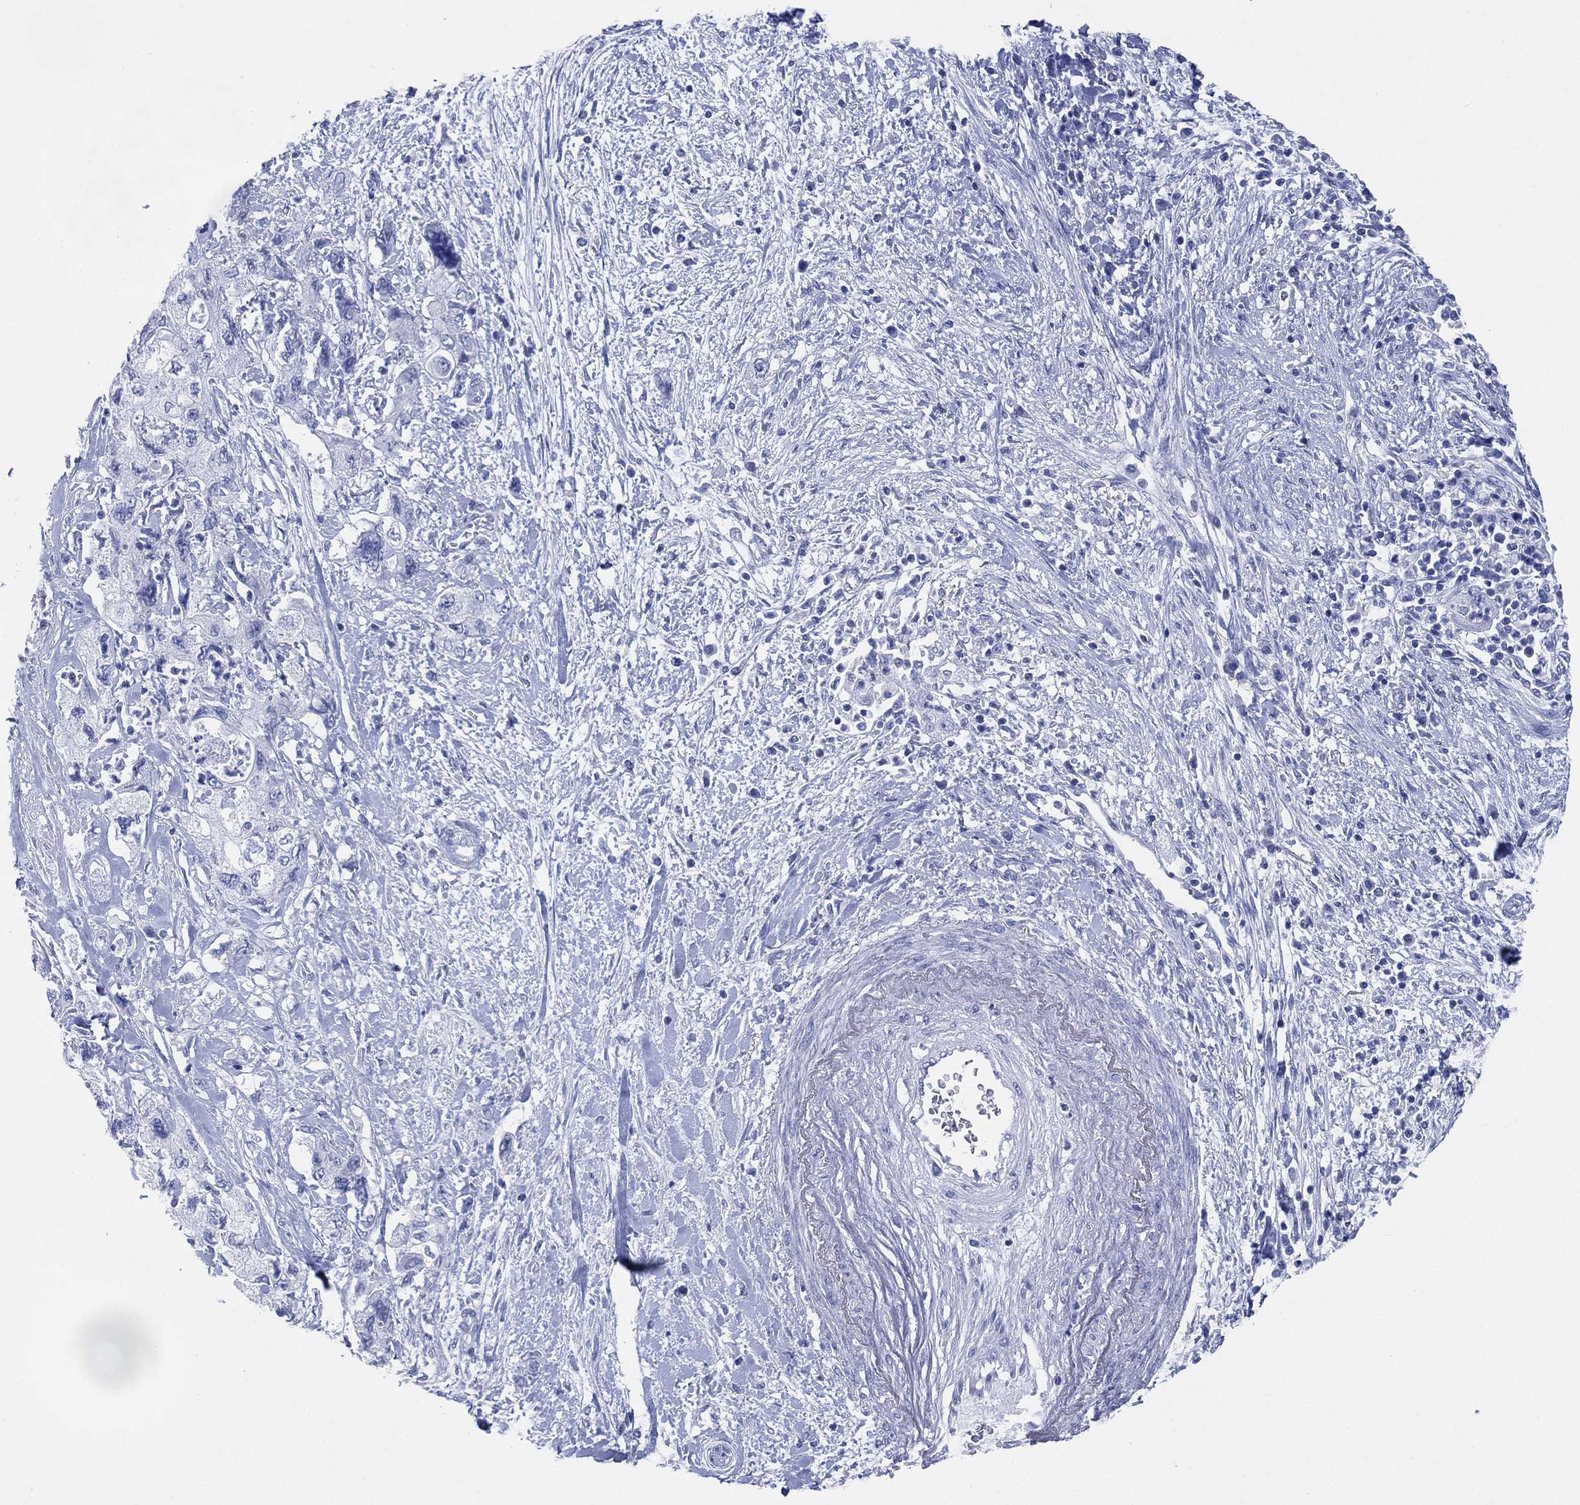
{"staining": {"intensity": "negative", "quantity": "none", "location": "none"}, "tissue": "pancreatic cancer", "cell_type": "Tumor cells", "image_type": "cancer", "snomed": [{"axis": "morphology", "description": "Adenocarcinoma, NOS"}, {"axis": "topography", "description": "Pancreas"}], "caption": "This is a histopathology image of immunohistochemistry (IHC) staining of adenocarcinoma (pancreatic), which shows no staining in tumor cells.", "gene": "TMEM247", "patient": {"sex": "female", "age": 73}}